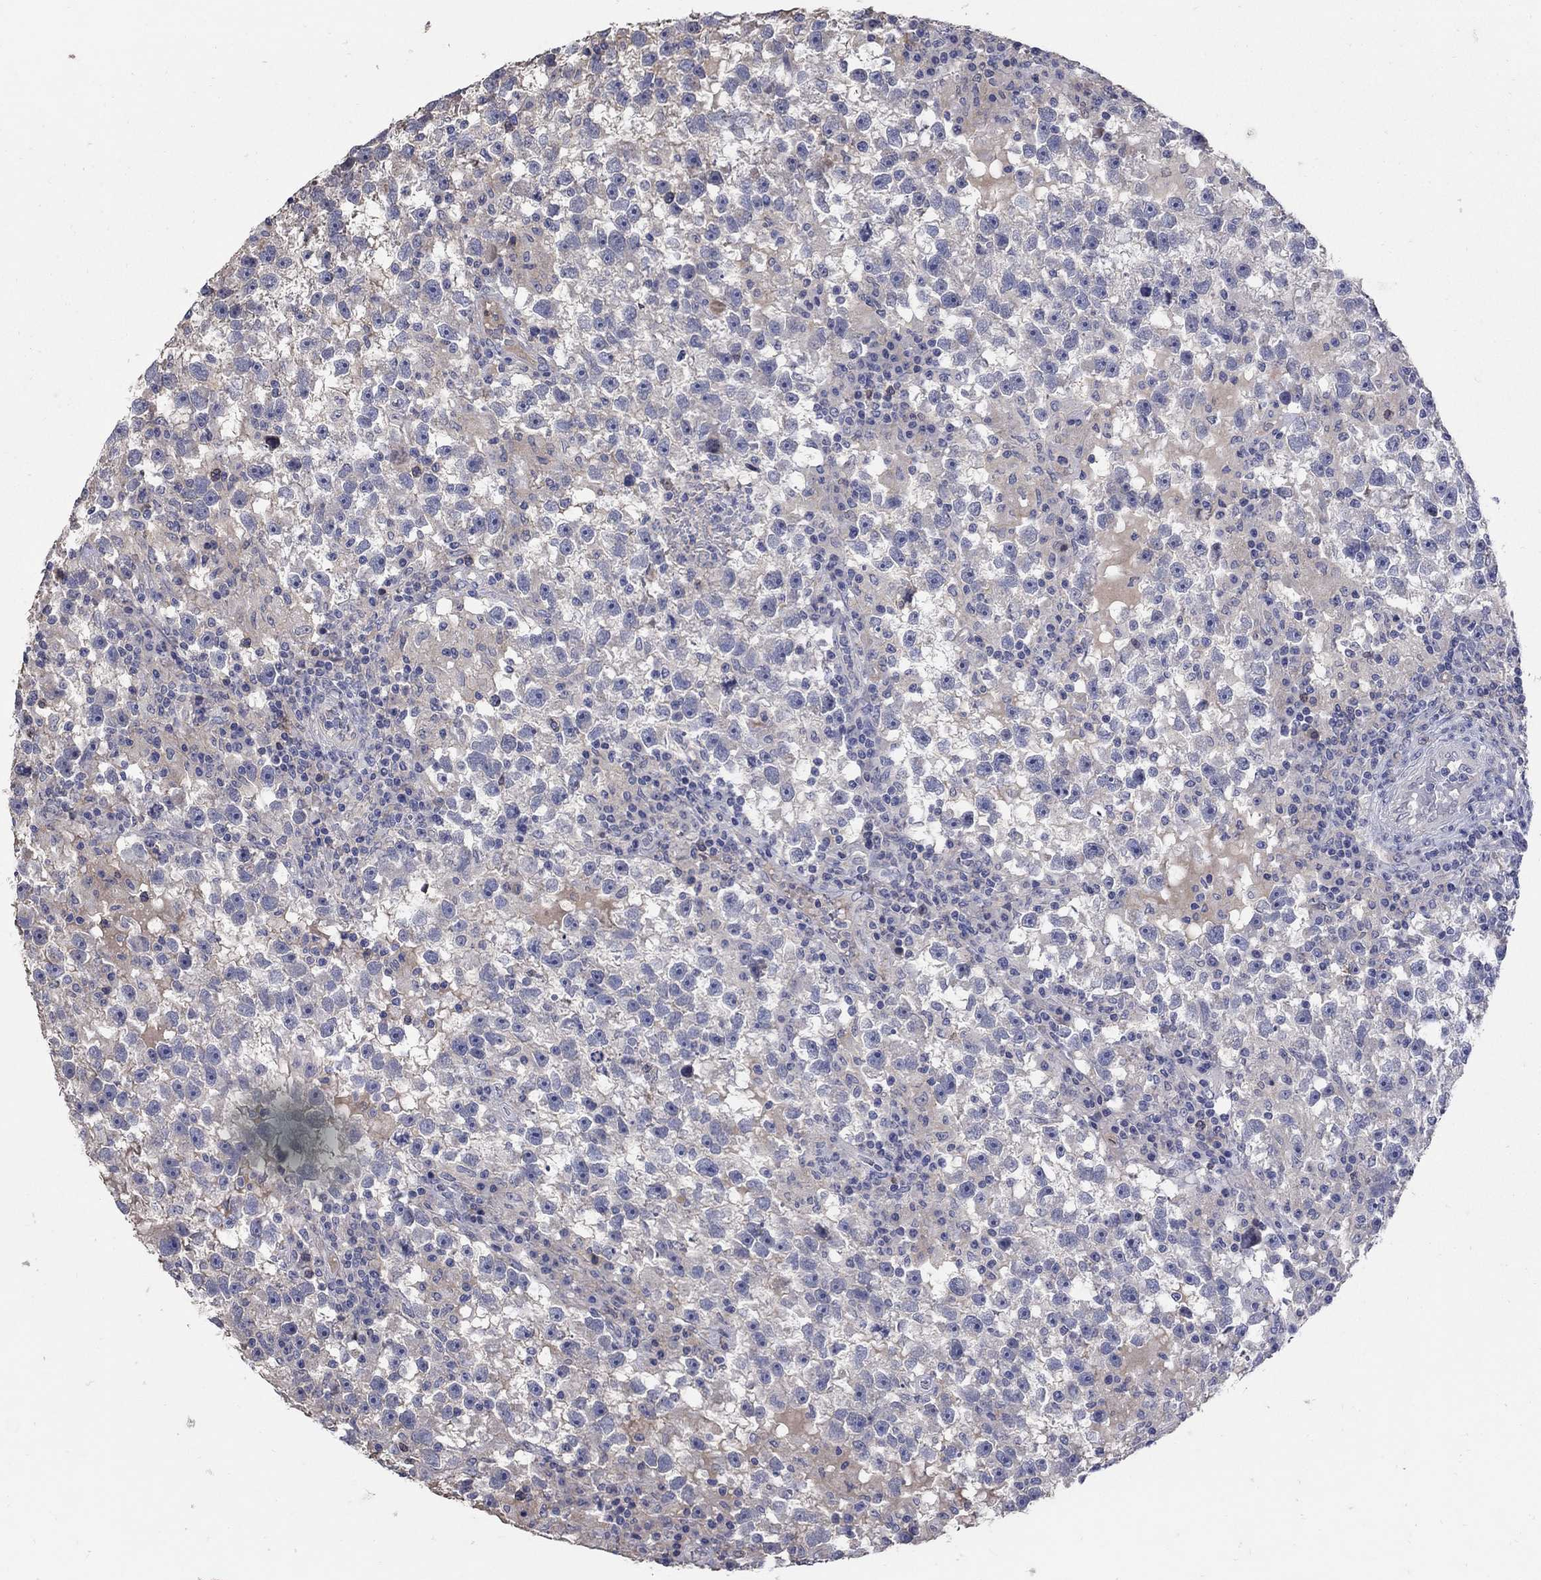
{"staining": {"intensity": "negative", "quantity": "none", "location": "none"}, "tissue": "testis cancer", "cell_type": "Tumor cells", "image_type": "cancer", "snomed": [{"axis": "morphology", "description": "Seminoma, NOS"}, {"axis": "topography", "description": "Testis"}], "caption": "DAB immunohistochemical staining of testis cancer (seminoma) displays no significant expression in tumor cells.", "gene": "CETN1", "patient": {"sex": "male", "age": 47}}